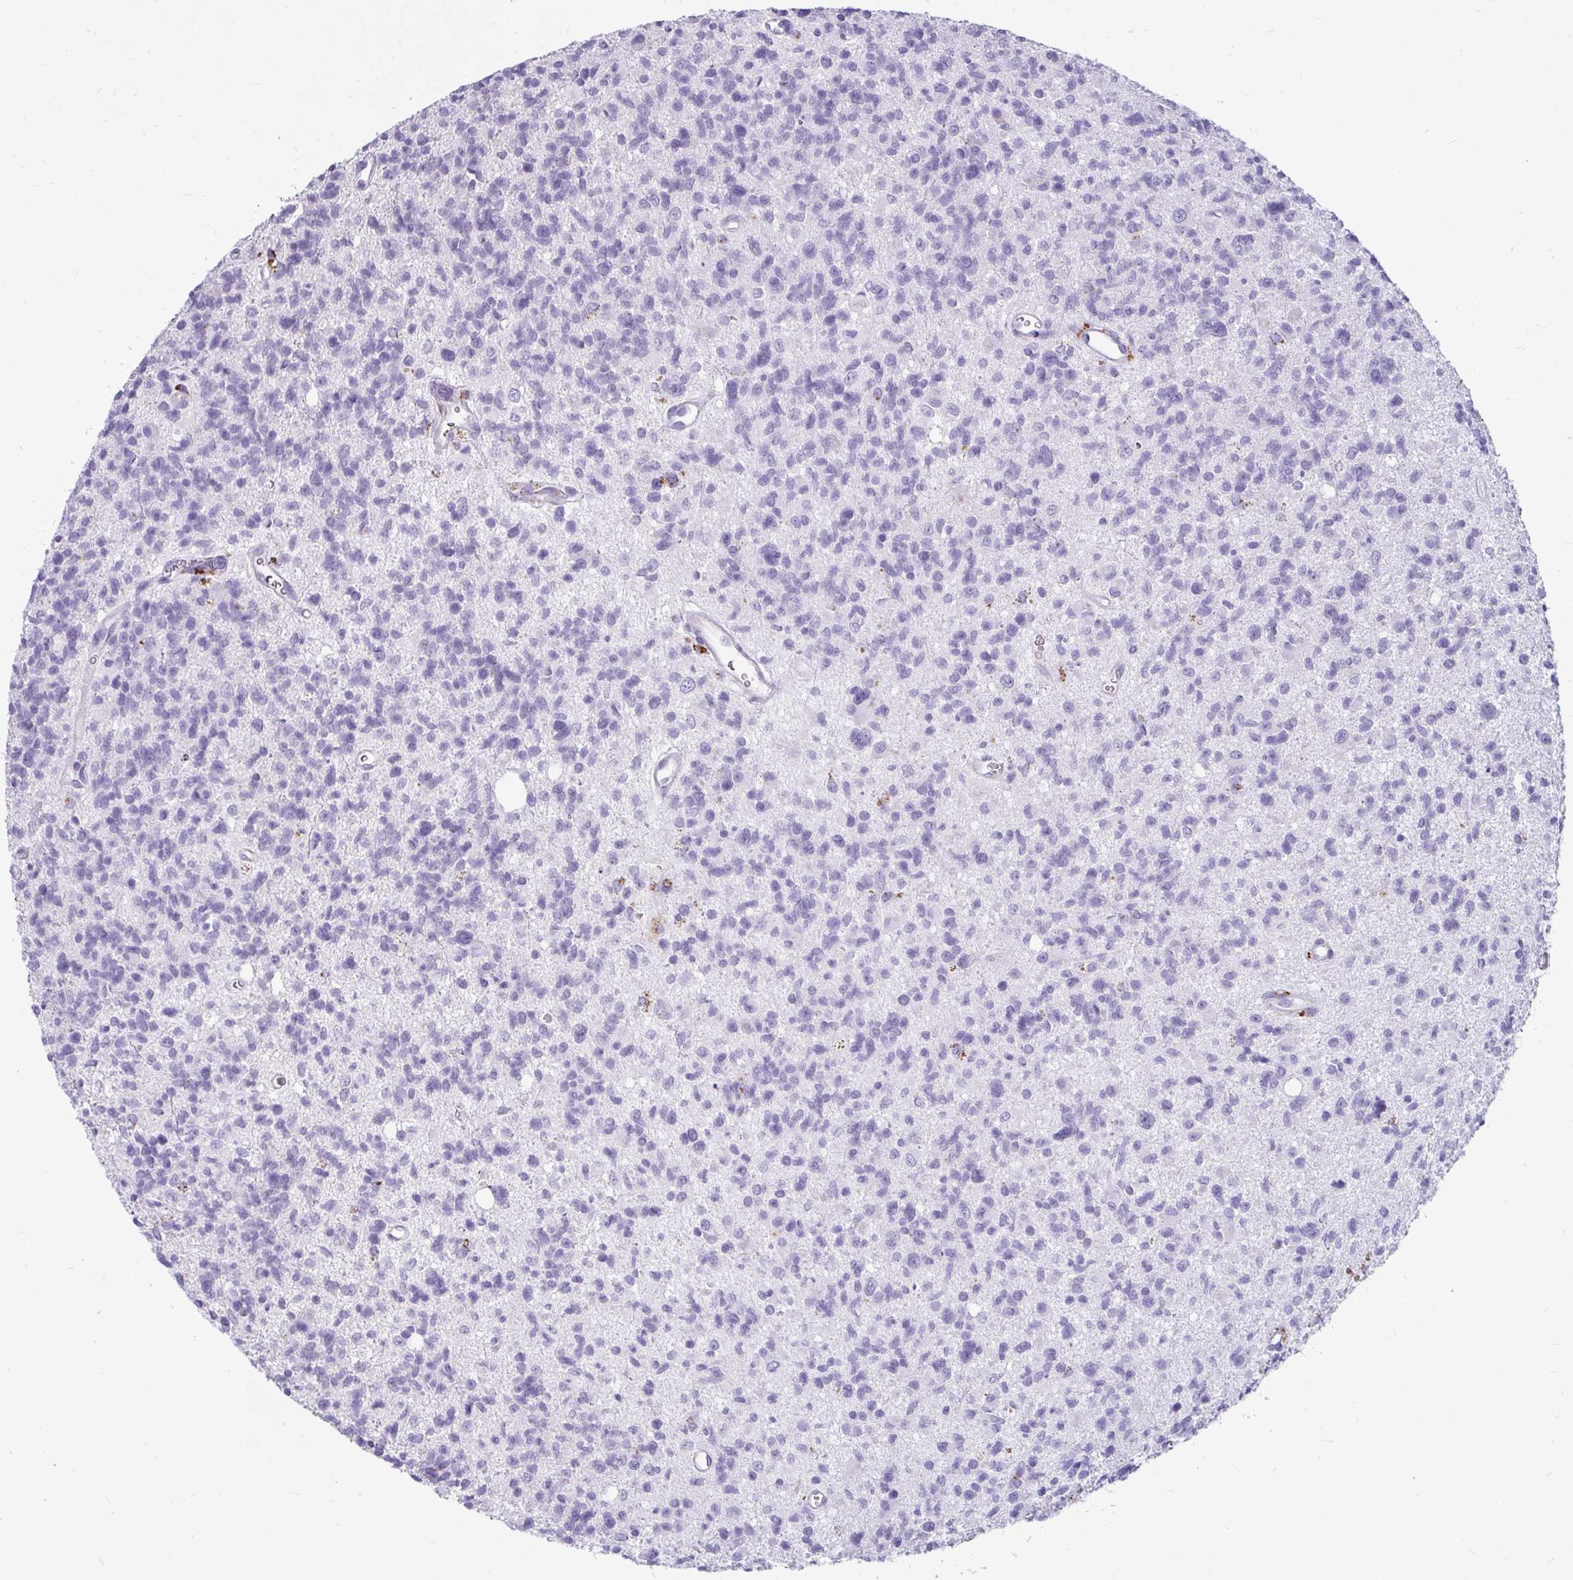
{"staining": {"intensity": "negative", "quantity": "none", "location": "none"}, "tissue": "glioma", "cell_type": "Tumor cells", "image_type": "cancer", "snomed": [{"axis": "morphology", "description": "Glioma, malignant, High grade"}, {"axis": "topography", "description": "Brain"}], "caption": "IHC of human high-grade glioma (malignant) demonstrates no positivity in tumor cells. (DAB immunohistochemistry (IHC) visualized using brightfield microscopy, high magnification).", "gene": "CTSZ", "patient": {"sex": "male", "age": 29}}